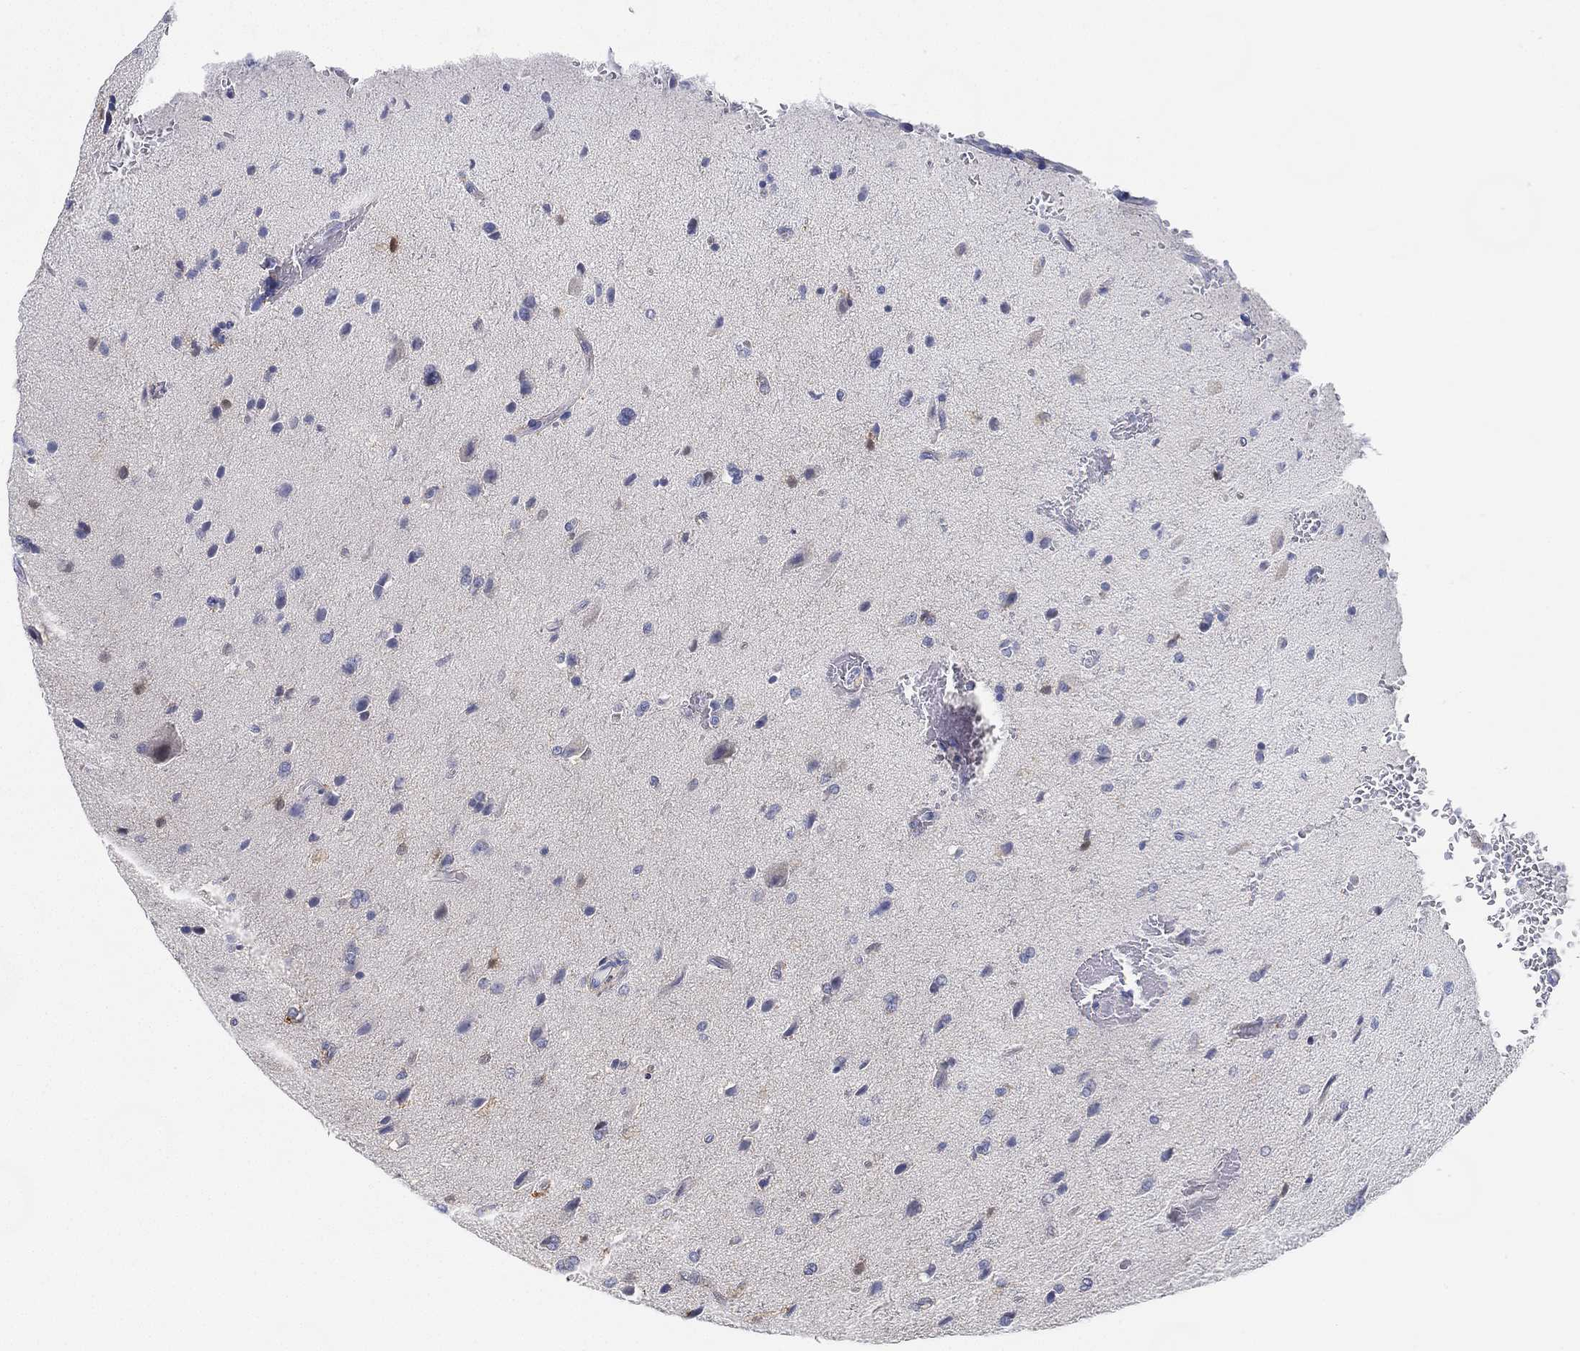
{"staining": {"intensity": "negative", "quantity": "none", "location": "none"}, "tissue": "glioma", "cell_type": "Tumor cells", "image_type": "cancer", "snomed": [{"axis": "morphology", "description": "Glioma, malignant, High grade"}, {"axis": "topography", "description": "Brain"}], "caption": "Malignant glioma (high-grade) was stained to show a protein in brown. There is no significant staining in tumor cells.", "gene": "GPR61", "patient": {"sex": "male", "age": 68}}